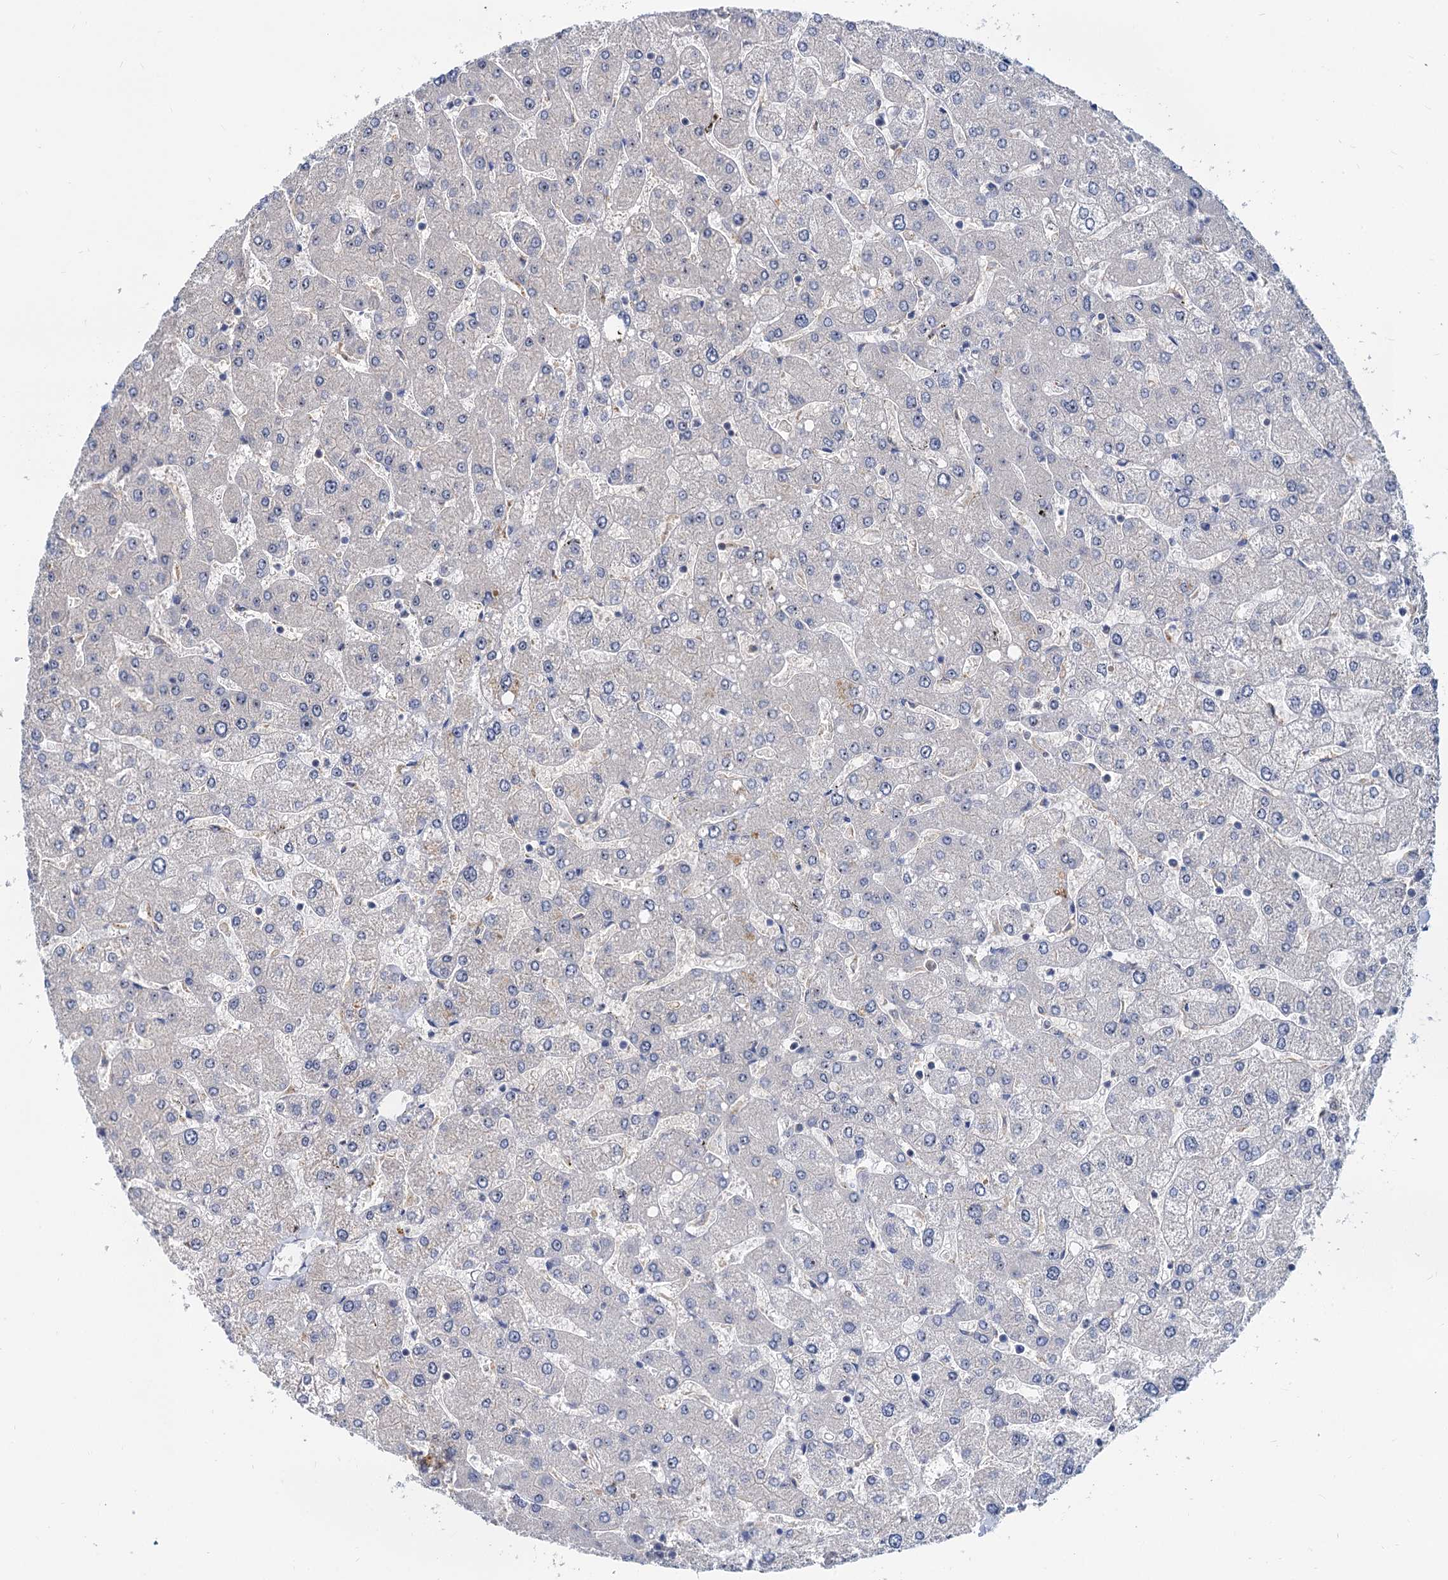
{"staining": {"intensity": "negative", "quantity": "none", "location": "none"}, "tissue": "liver", "cell_type": "Cholangiocytes", "image_type": "normal", "snomed": [{"axis": "morphology", "description": "Normal tissue, NOS"}, {"axis": "topography", "description": "Liver"}], "caption": "Liver was stained to show a protein in brown. There is no significant positivity in cholangiocytes. (Brightfield microscopy of DAB (3,3'-diaminobenzidine) IHC at high magnification).", "gene": "SNX15", "patient": {"sex": "male", "age": 55}}